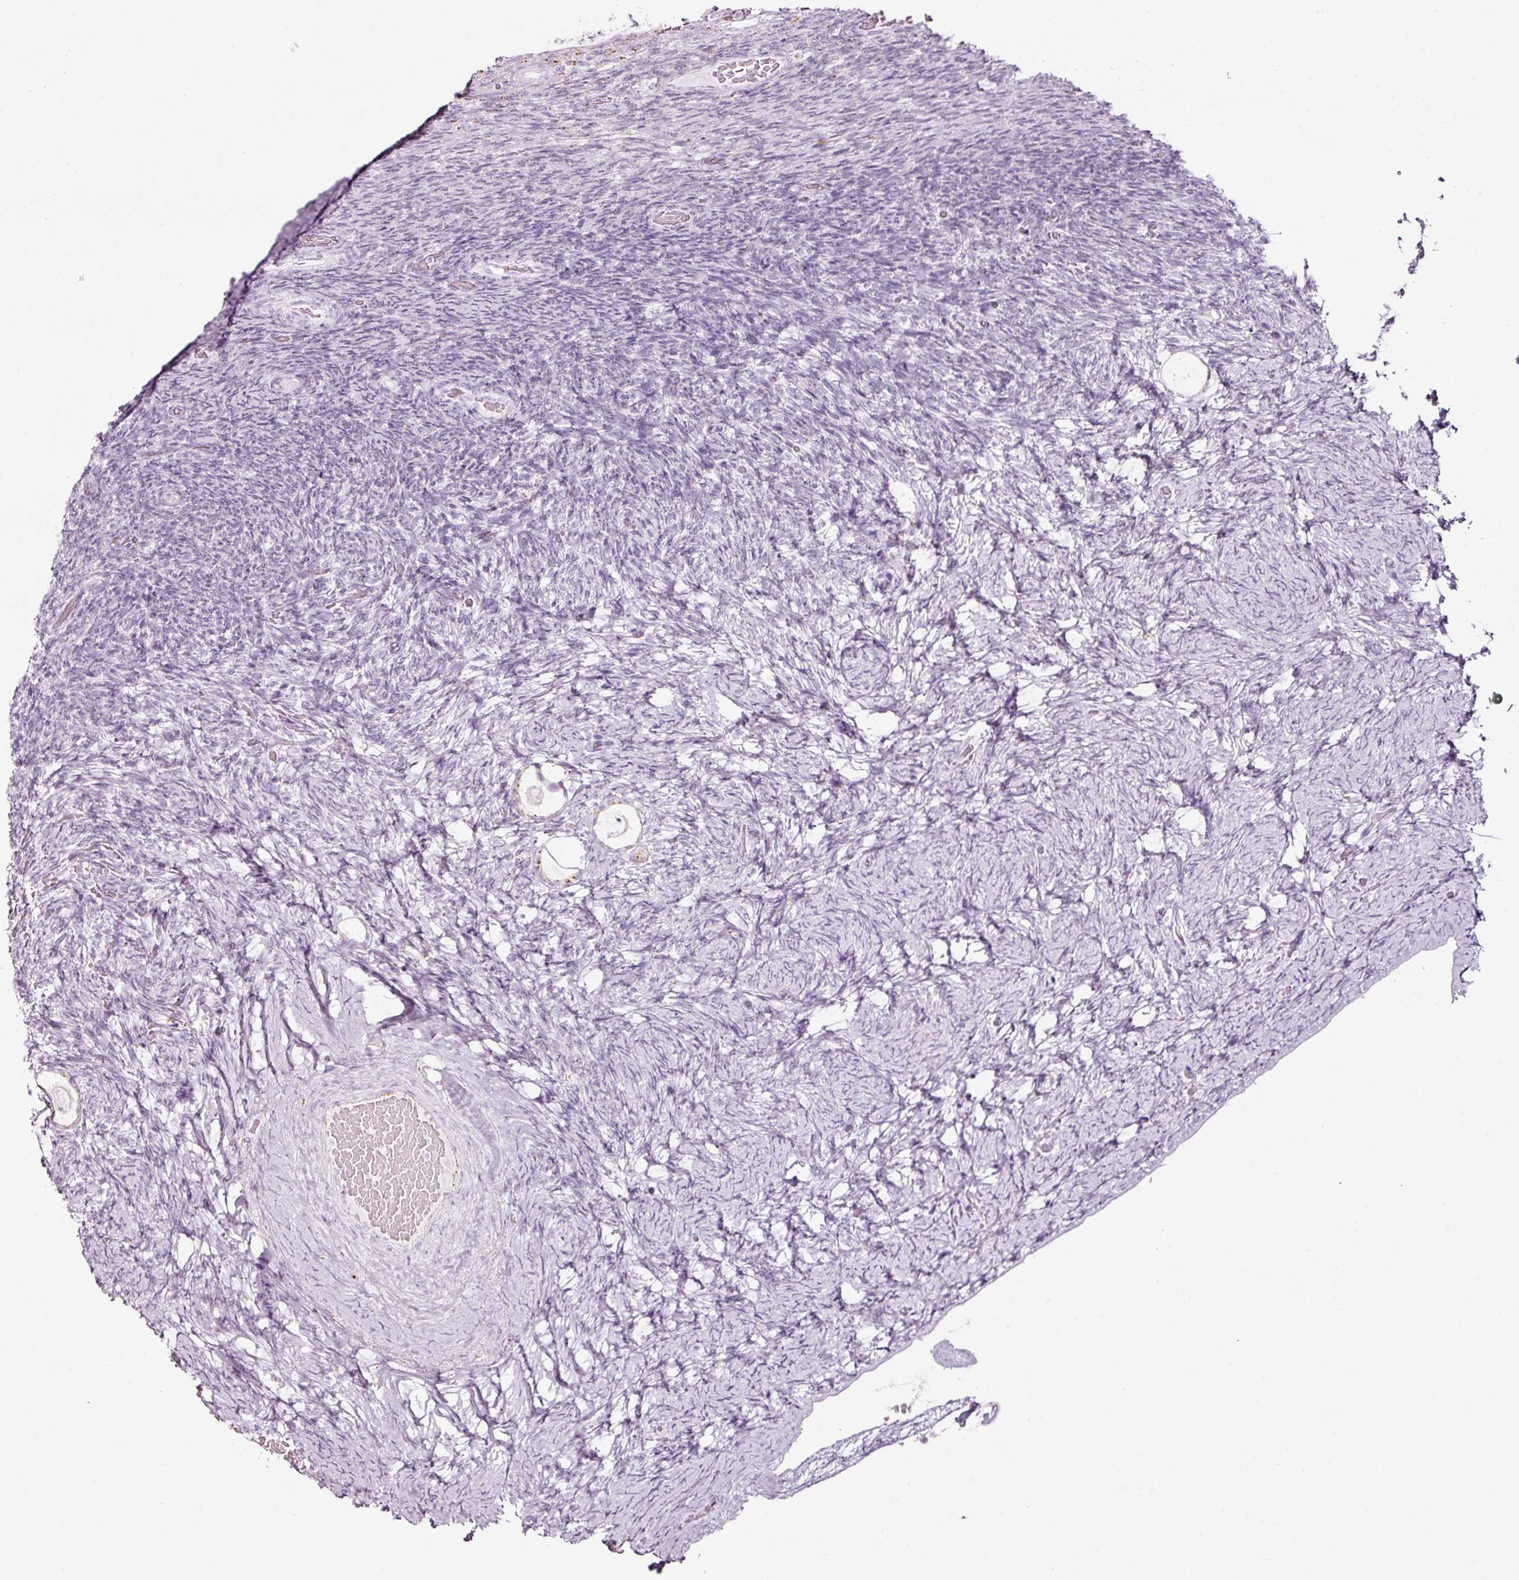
{"staining": {"intensity": "negative", "quantity": "none", "location": "none"}, "tissue": "ovary", "cell_type": "Follicle cells", "image_type": "normal", "snomed": [{"axis": "morphology", "description": "Normal tissue, NOS"}, {"axis": "topography", "description": "Ovary"}], "caption": "Benign ovary was stained to show a protein in brown. There is no significant positivity in follicle cells. (DAB (3,3'-diaminobenzidine) IHC, high magnification).", "gene": "SDF4", "patient": {"sex": "female", "age": 34}}